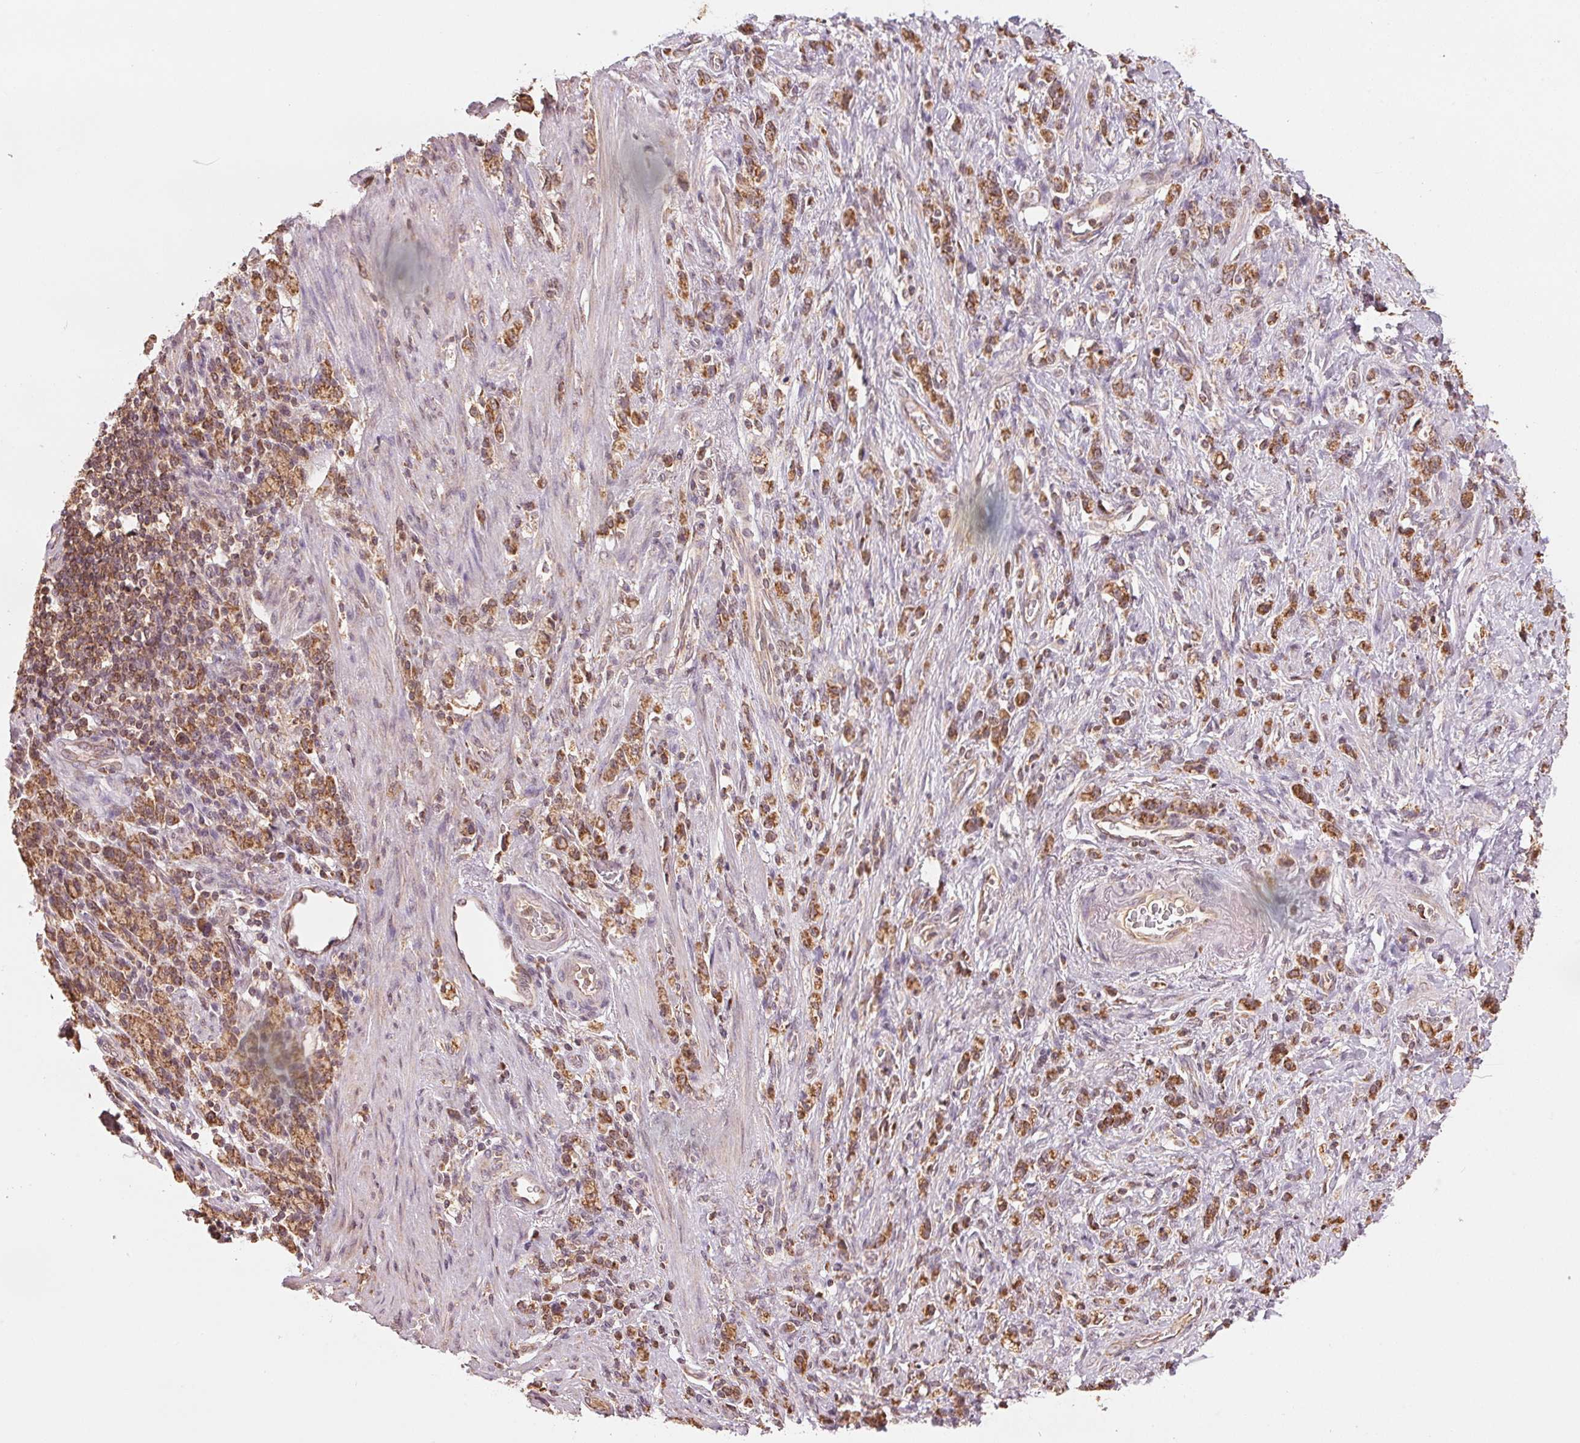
{"staining": {"intensity": "strong", "quantity": ">75%", "location": "cytoplasmic/membranous"}, "tissue": "stomach cancer", "cell_type": "Tumor cells", "image_type": "cancer", "snomed": [{"axis": "morphology", "description": "Adenocarcinoma, NOS"}, {"axis": "topography", "description": "Stomach"}], "caption": "A brown stain highlights strong cytoplasmic/membranous staining of a protein in stomach adenocarcinoma tumor cells.", "gene": "ARHGAP6", "patient": {"sex": "male", "age": 77}}